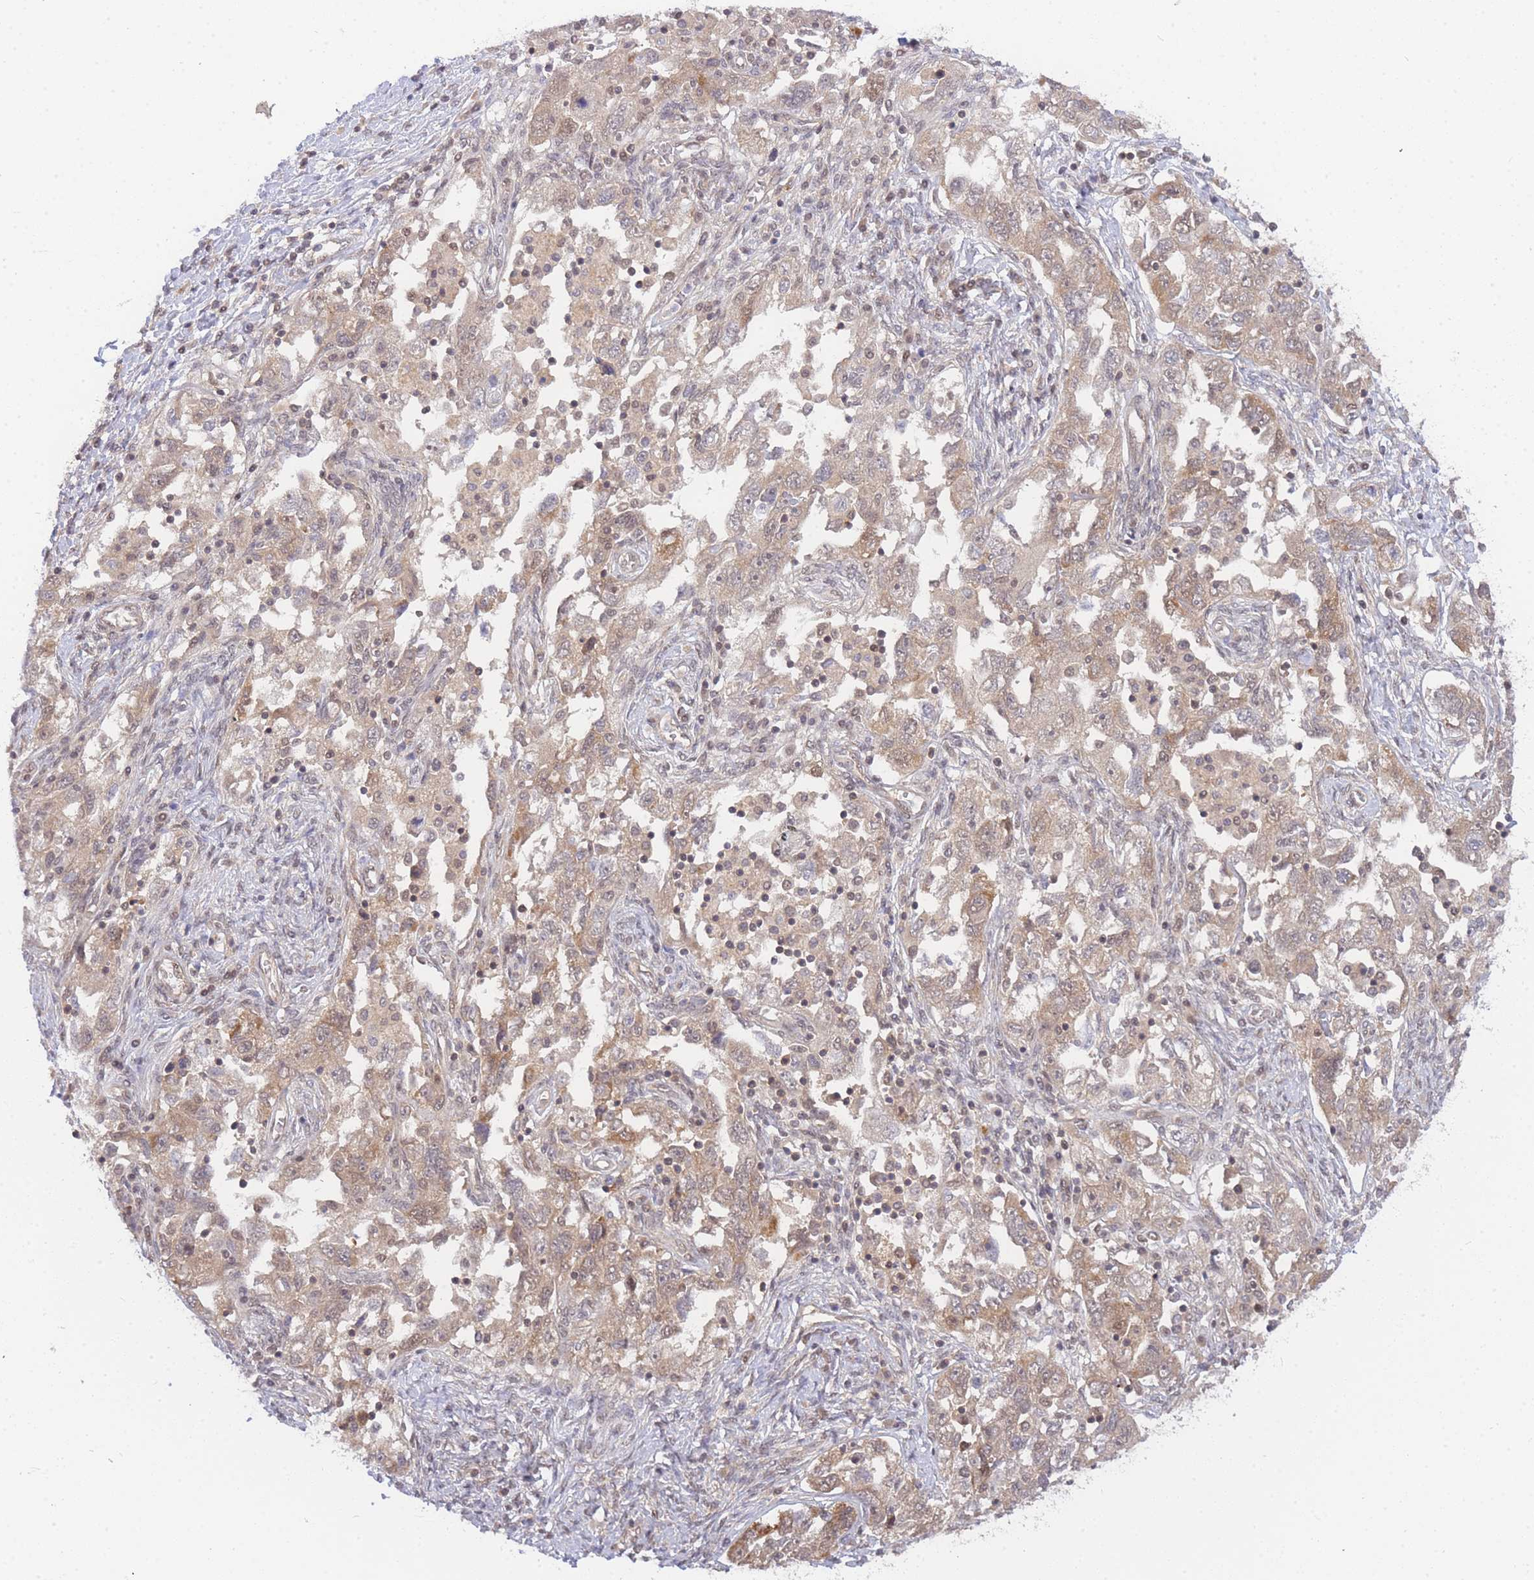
{"staining": {"intensity": "weak", "quantity": ">75%", "location": "cytoplasmic/membranous"}, "tissue": "ovarian cancer", "cell_type": "Tumor cells", "image_type": "cancer", "snomed": [{"axis": "morphology", "description": "Carcinoma, NOS"}, {"axis": "morphology", "description": "Cystadenocarcinoma, serous, NOS"}, {"axis": "topography", "description": "Ovary"}], "caption": "The micrograph reveals staining of ovarian cancer, revealing weak cytoplasmic/membranous protein staining (brown color) within tumor cells.", "gene": "KIAA1191", "patient": {"sex": "female", "age": 69}}